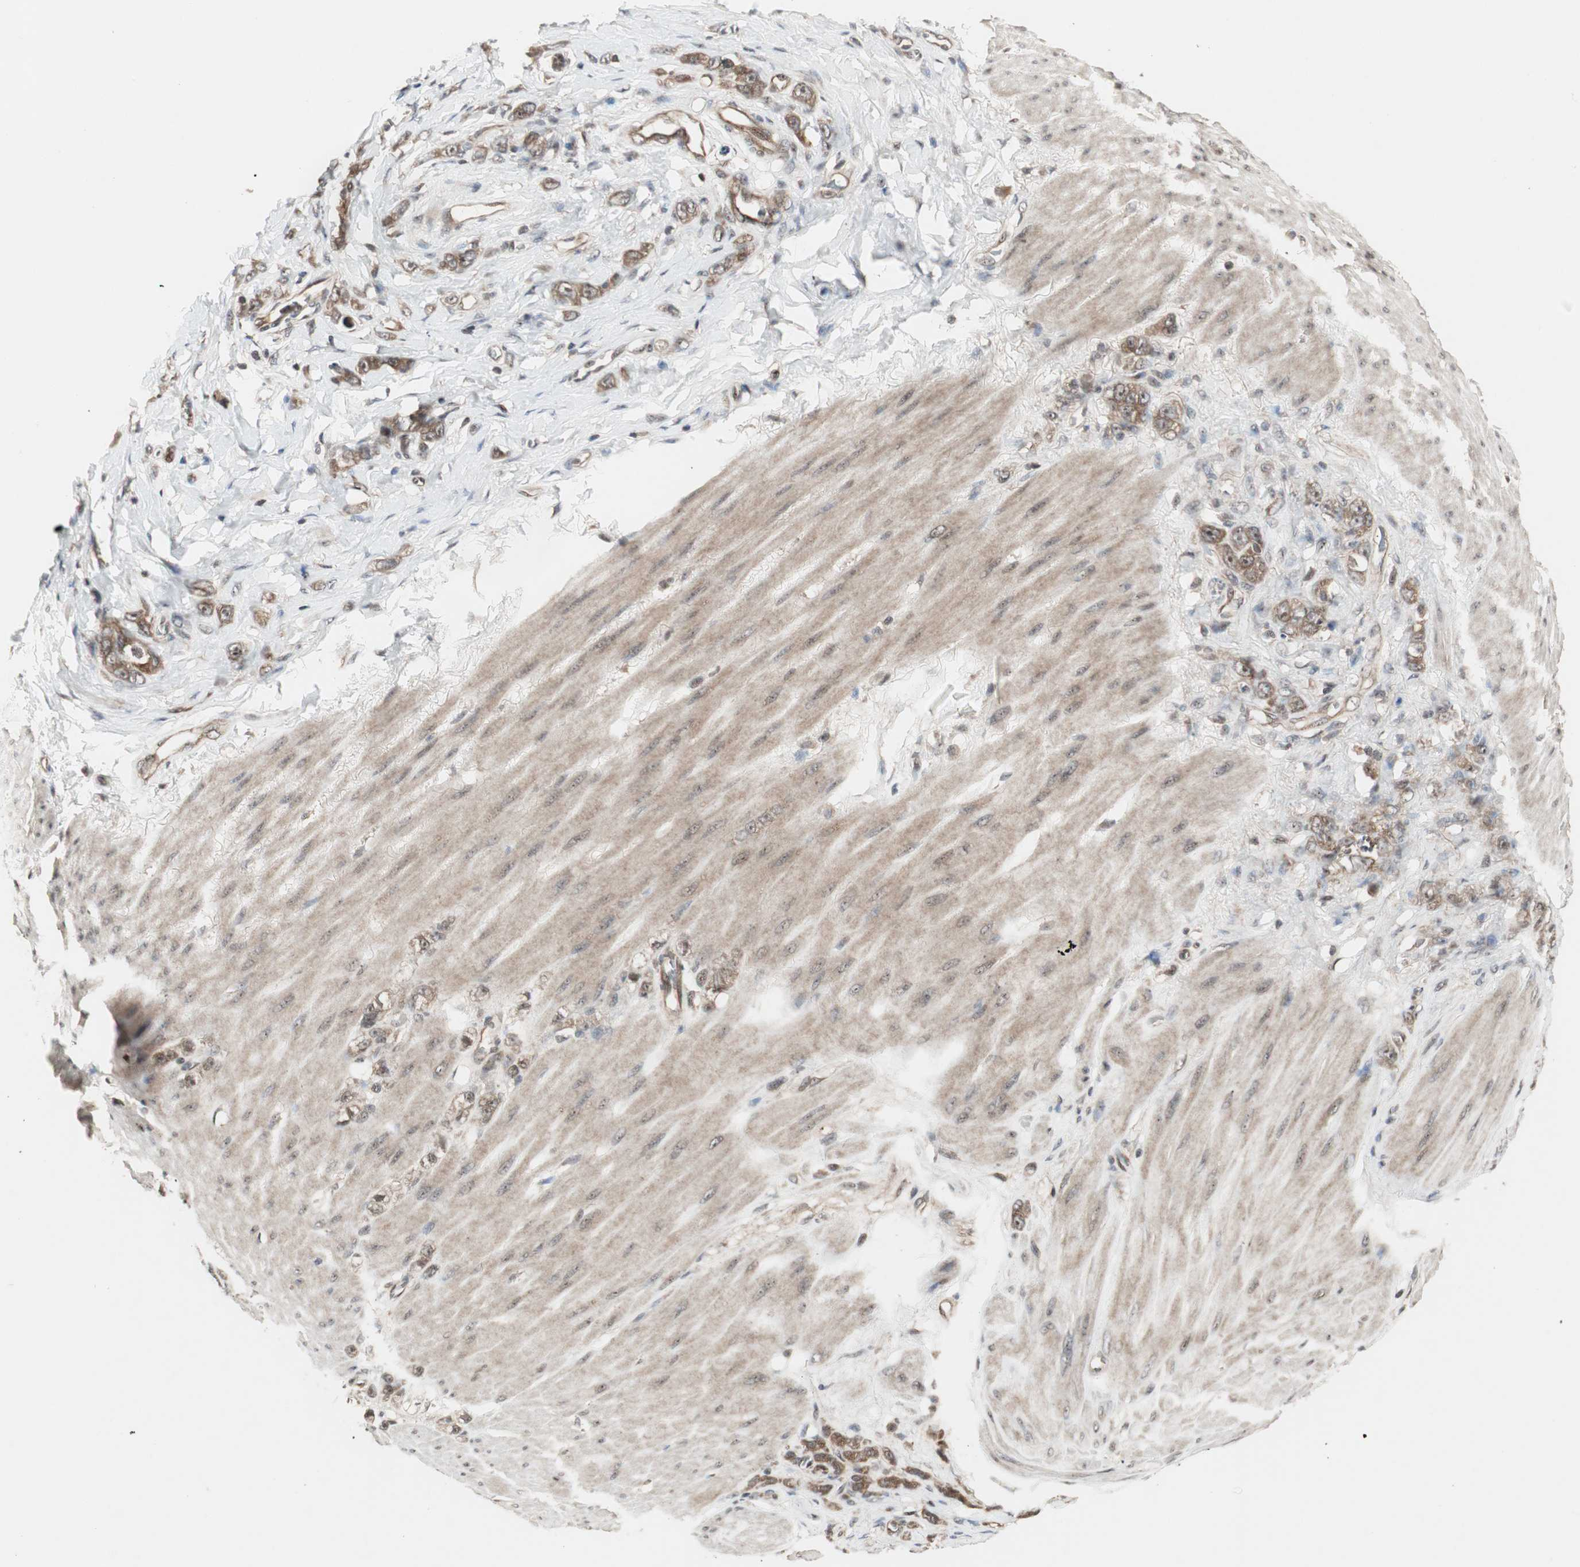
{"staining": {"intensity": "moderate", "quantity": ">75%", "location": "cytoplasmic/membranous"}, "tissue": "stomach cancer", "cell_type": "Tumor cells", "image_type": "cancer", "snomed": [{"axis": "morphology", "description": "Adenocarcinoma, NOS"}, {"axis": "topography", "description": "Stomach"}], "caption": "A brown stain shows moderate cytoplasmic/membranous expression of a protein in human stomach cancer tumor cells.", "gene": "CSNK2B", "patient": {"sex": "male", "age": 82}}